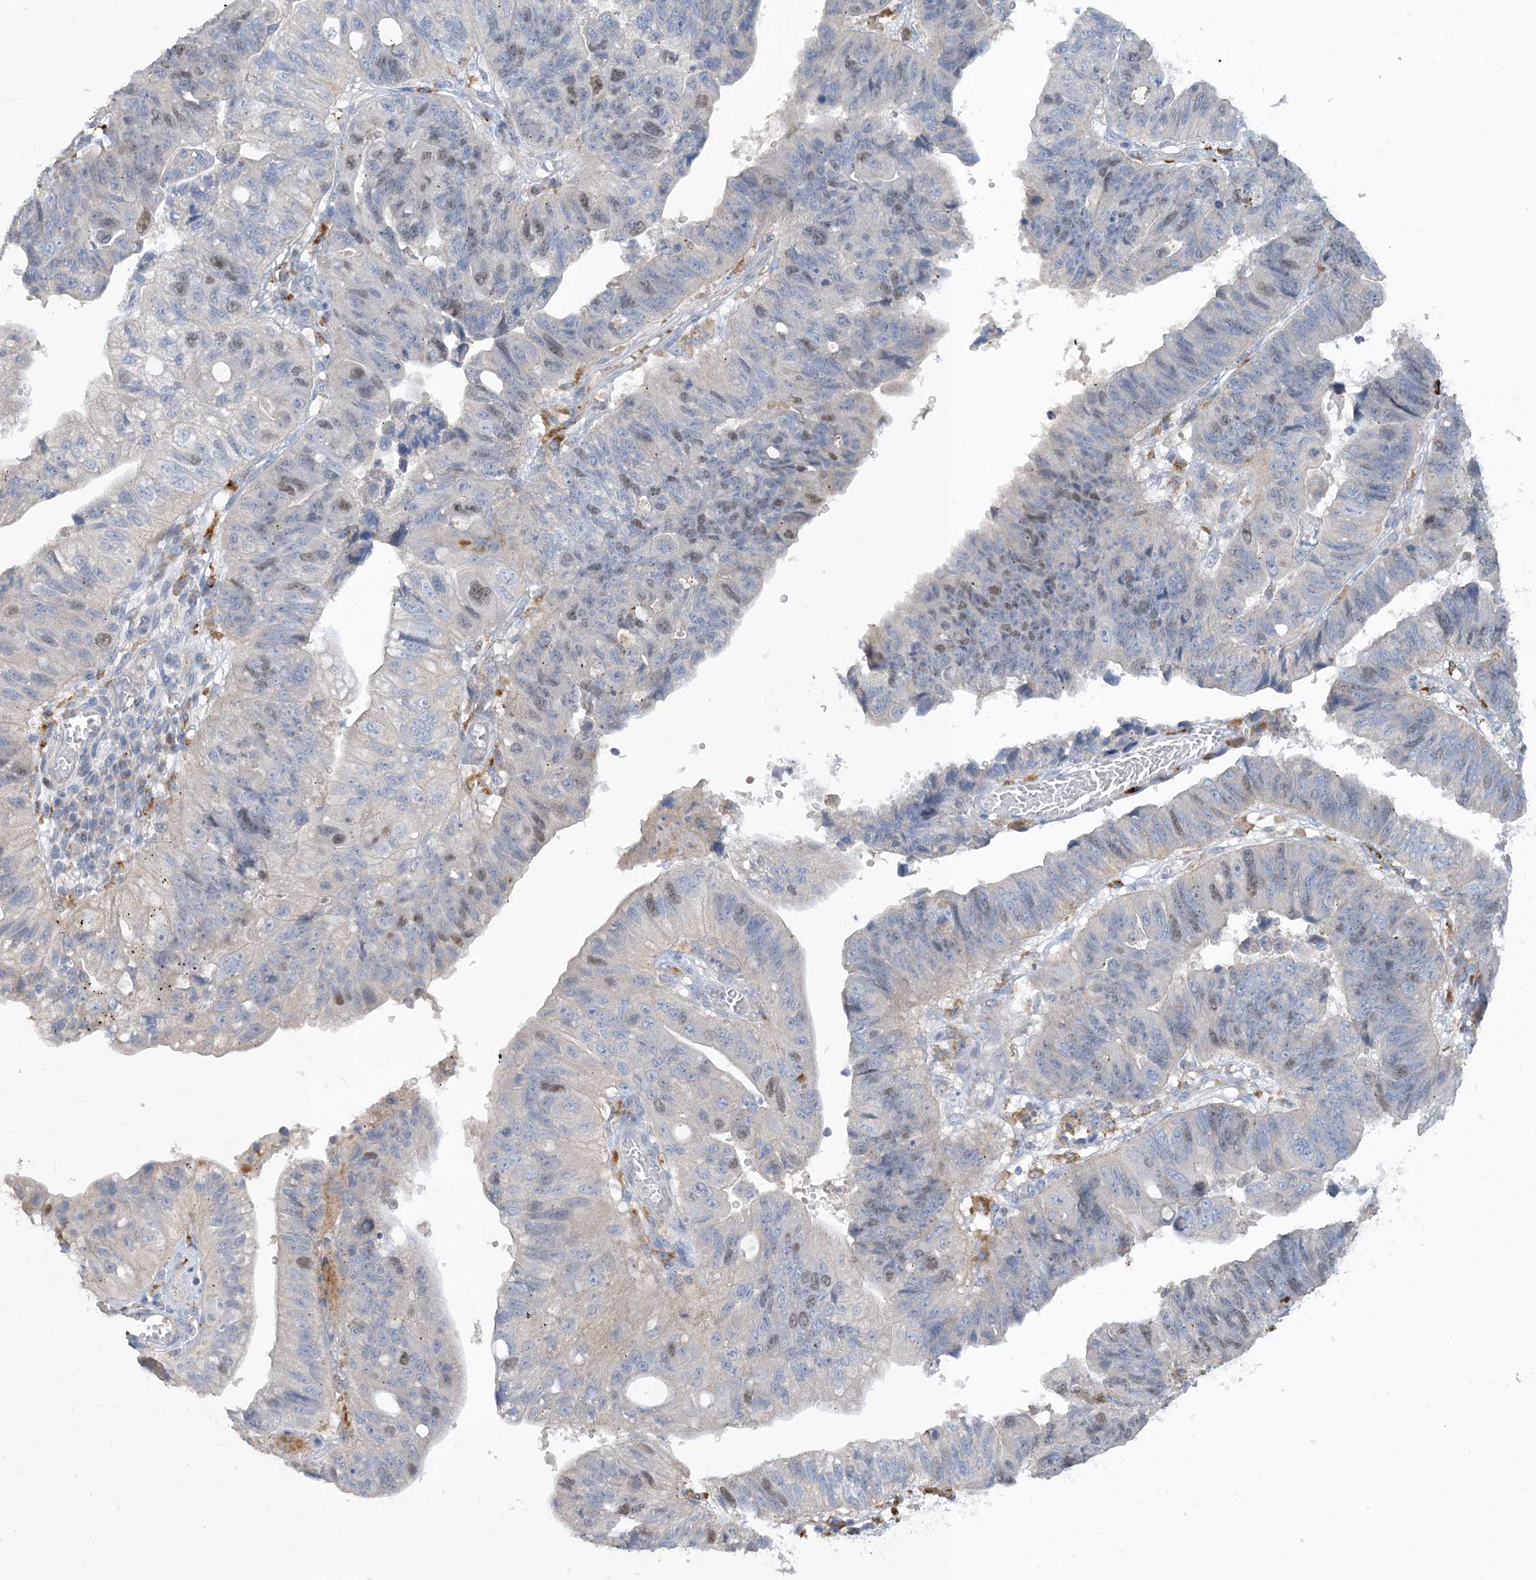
{"staining": {"intensity": "moderate", "quantity": "<25%", "location": "nuclear"}, "tissue": "stomach cancer", "cell_type": "Tumor cells", "image_type": "cancer", "snomed": [{"axis": "morphology", "description": "Adenocarcinoma, NOS"}, {"axis": "topography", "description": "Stomach"}], "caption": "Immunohistochemistry (IHC) (DAB) staining of stomach cancer exhibits moderate nuclear protein staining in approximately <25% of tumor cells.", "gene": "PEAR1", "patient": {"sex": "male", "age": 59}}